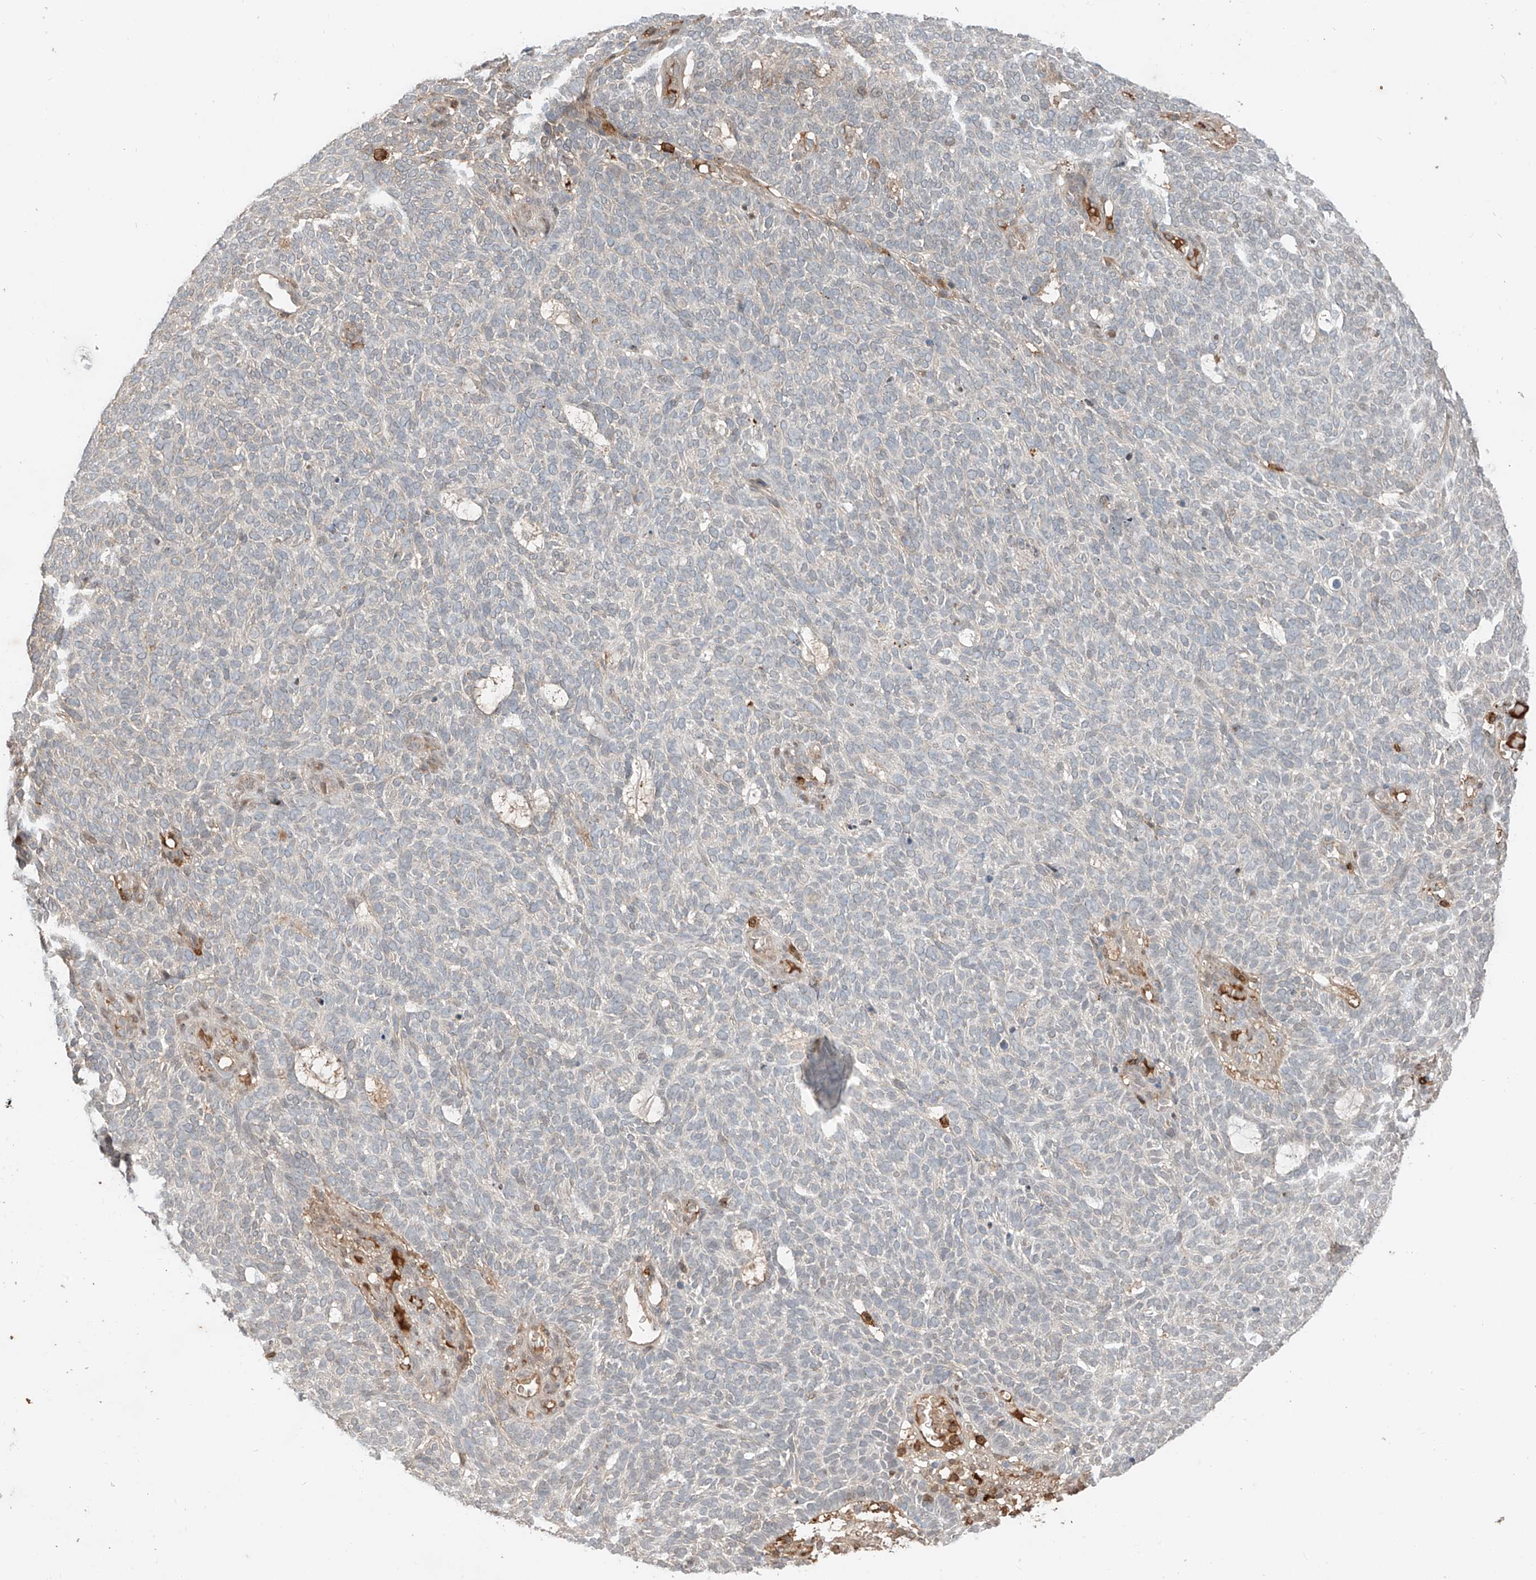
{"staining": {"intensity": "negative", "quantity": "none", "location": "none"}, "tissue": "skin cancer", "cell_type": "Tumor cells", "image_type": "cancer", "snomed": [{"axis": "morphology", "description": "Squamous cell carcinoma, NOS"}, {"axis": "topography", "description": "Skin"}], "caption": "There is no significant staining in tumor cells of skin cancer (squamous cell carcinoma). Brightfield microscopy of immunohistochemistry stained with DAB (3,3'-diaminobenzidine) (brown) and hematoxylin (blue), captured at high magnification.", "gene": "CEP162", "patient": {"sex": "female", "age": 90}}